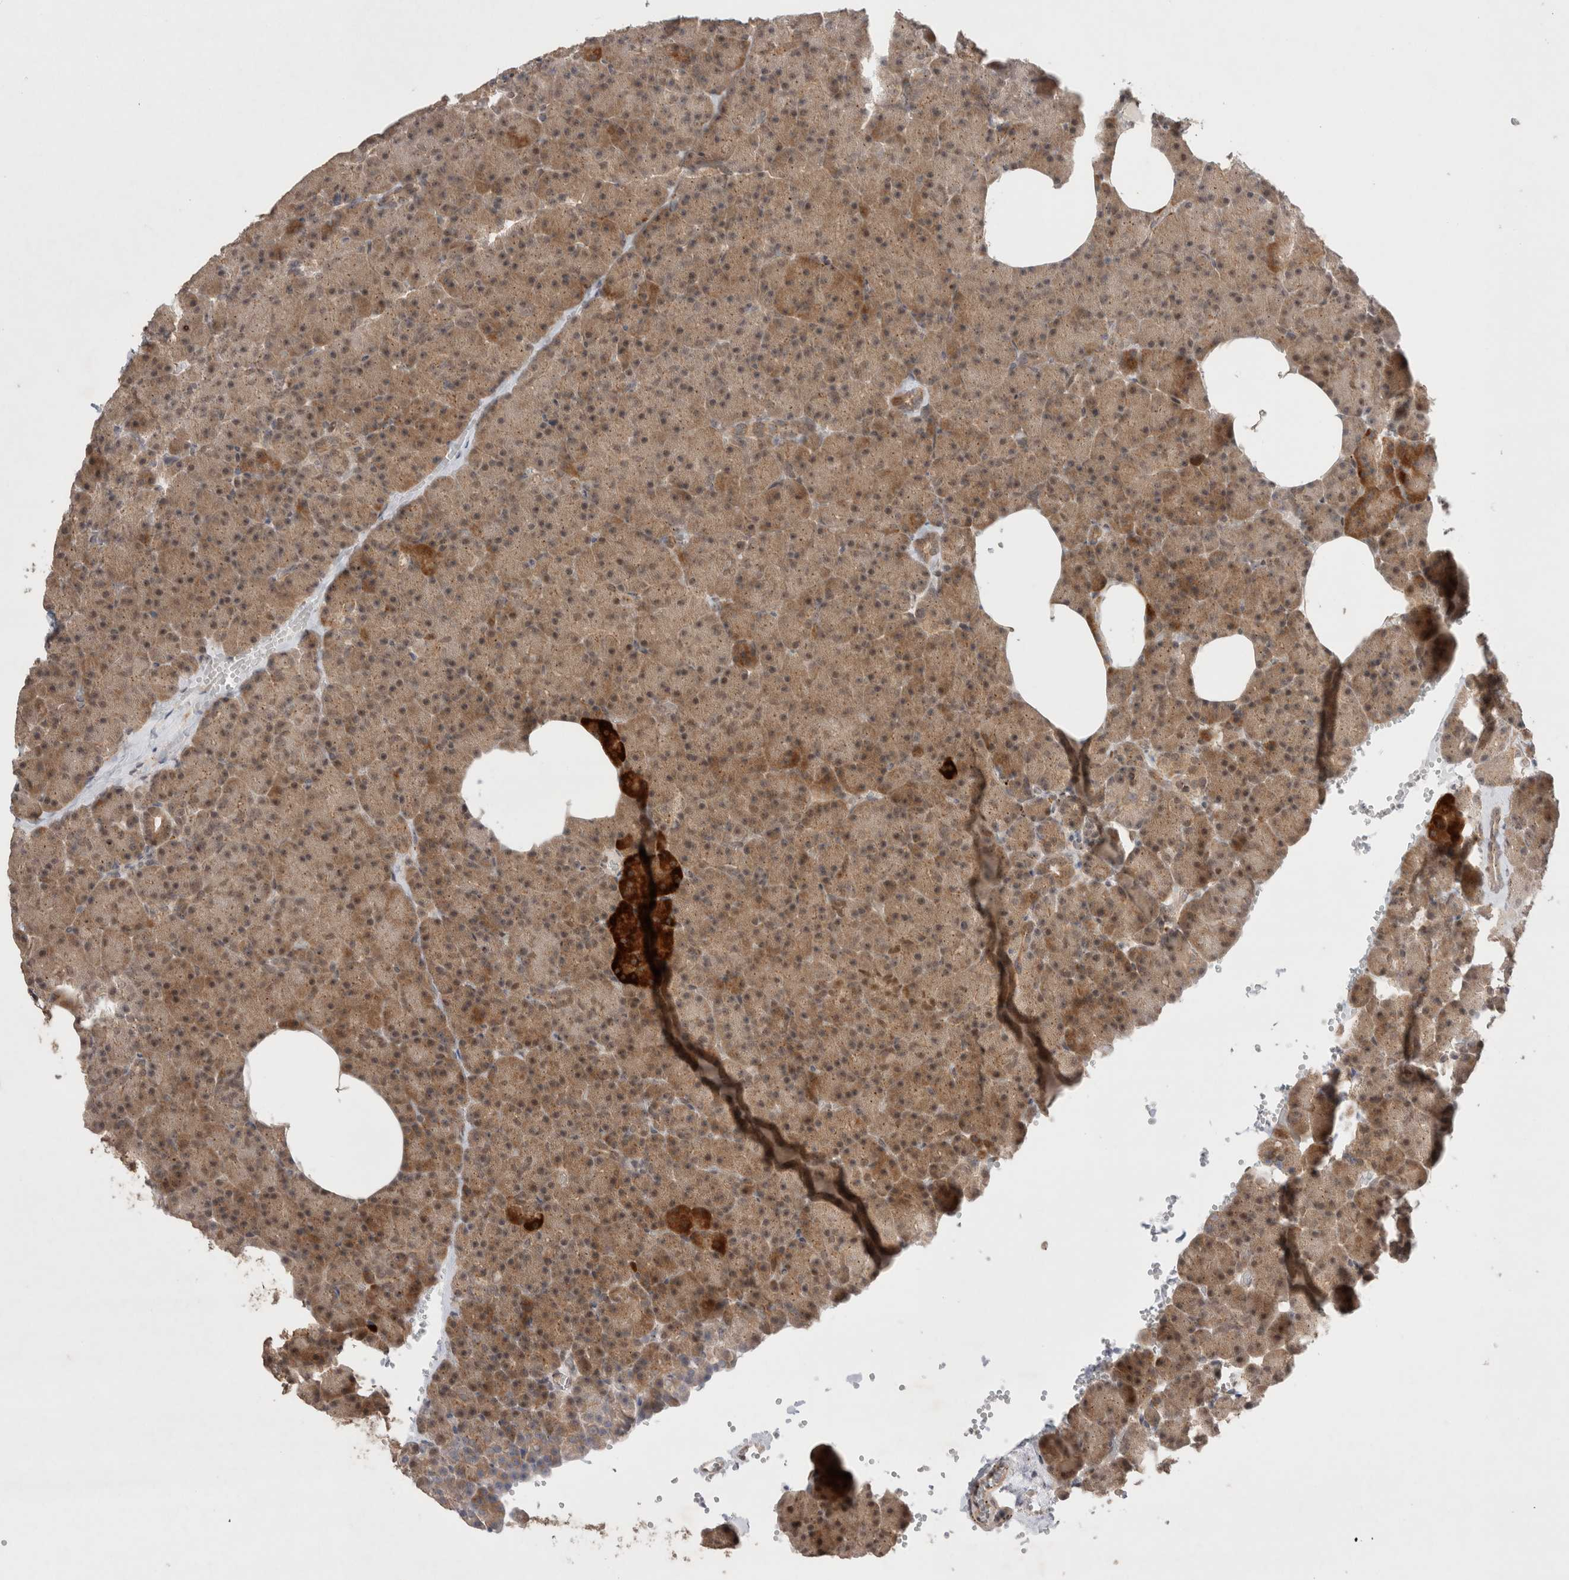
{"staining": {"intensity": "moderate", "quantity": ">75%", "location": "cytoplasmic/membranous"}, "tissue": "pancreas", "cell_type": "Exocrine glandular cells", "image_type": "normal", "snomed": [{"axis": "morphology", "description": "Normal tissue, NOS"}, {"axis": "morphology", "description": "Carcinoid, malignant, NOS"}, {"axis": "topography", "description": "Pancreas"}], "caption": "Immunohistochemistry of normal human pancreas shows medium levels of moderate cytoplasmic/membranous expression in about >75% of exocrine glandular cells. Ihc stains the protein in brown and the nuclei are stained blue.", "gene": "SLC29A1", "patient": {"sex": "female", "age": 35}}